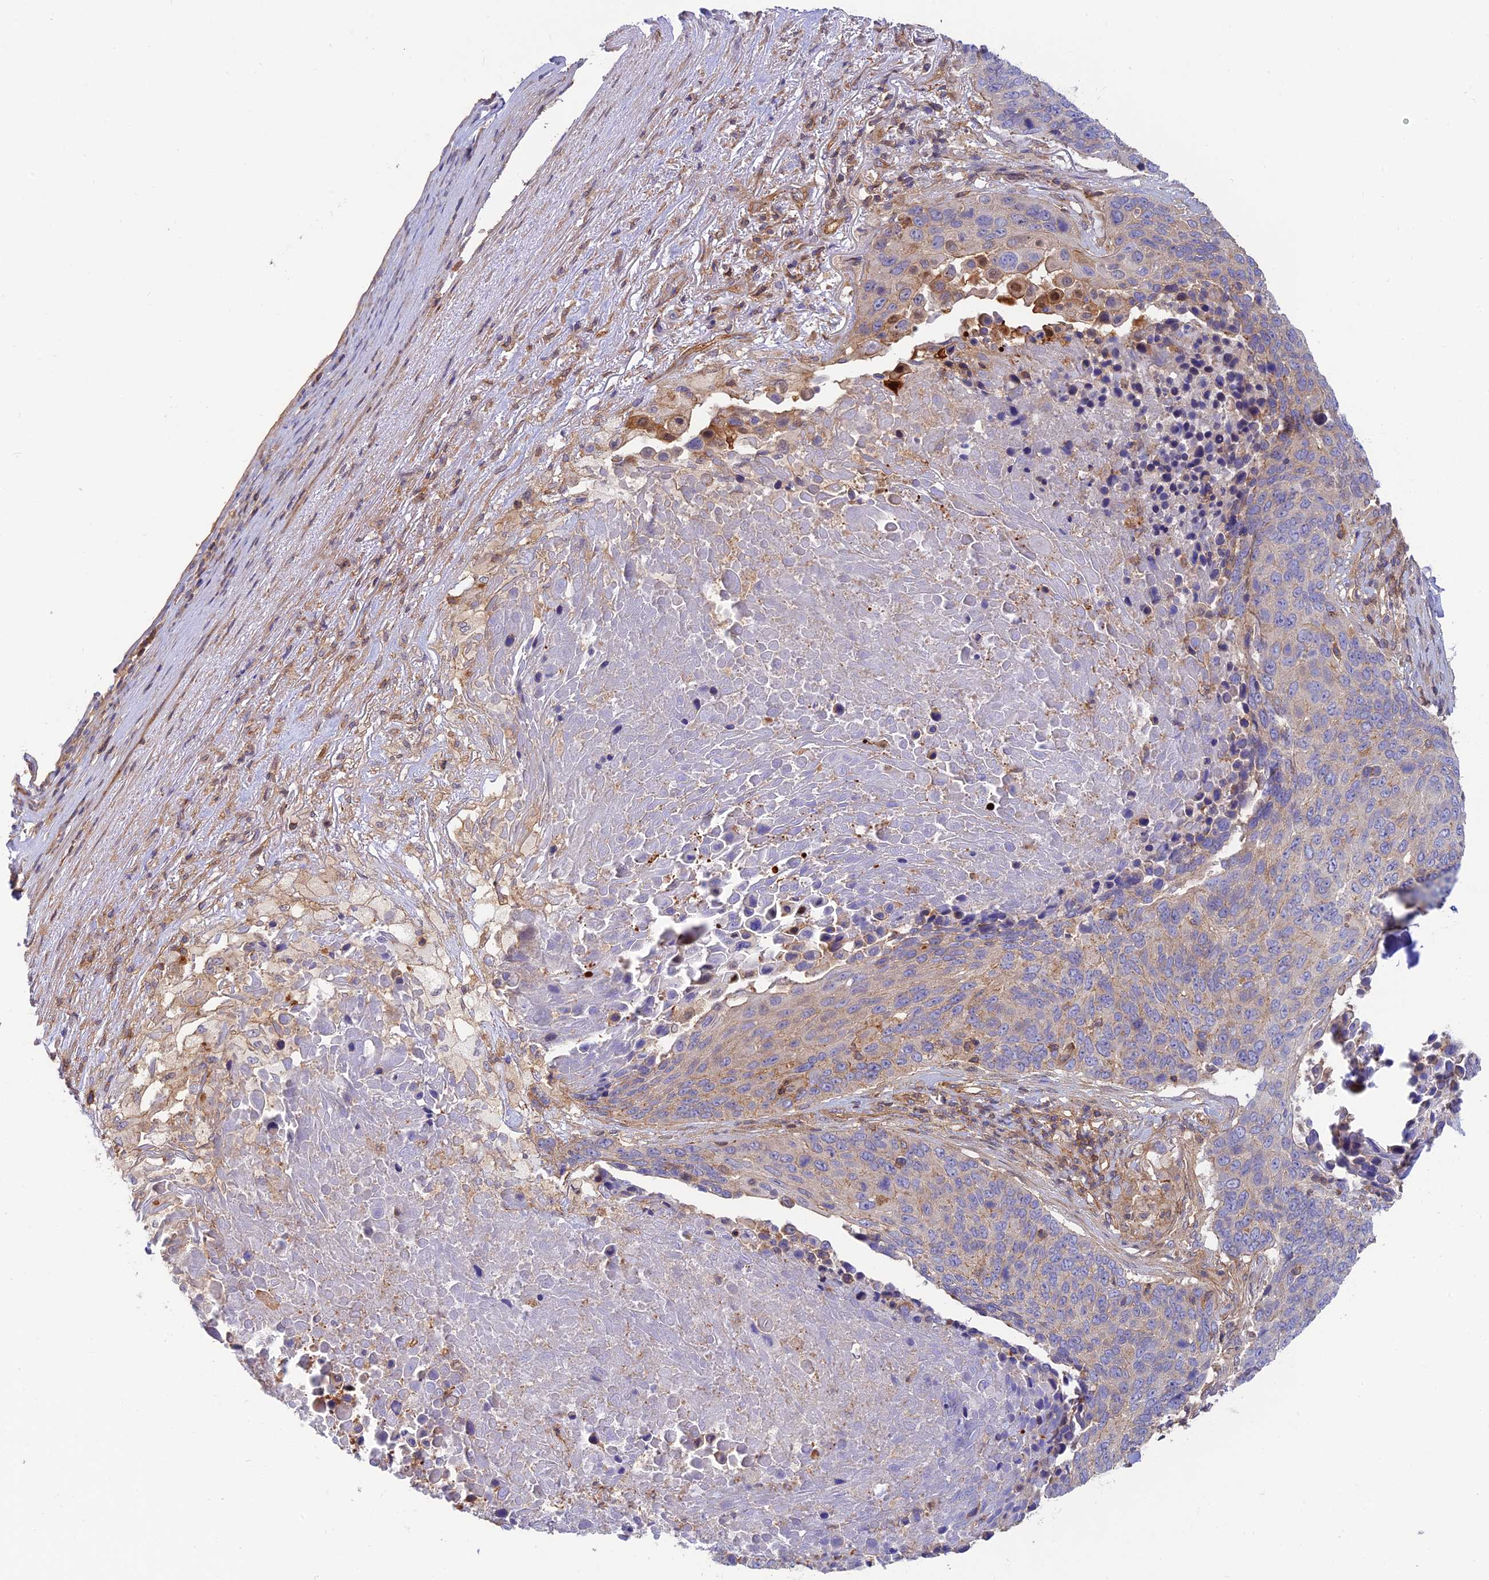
{"staining": {"intensity": "weak", "quantity": "<25%", "location": "cytoplasmic/membranous"}, "tissue": "lung cancer", "cell_type": "Tumor cells", "image_type": "cancer", "snomed": [{"axis": "morphology", "description": "Normal tissue, NOS"}, {"axis": "morphology", "description": "Squamous cell carcinoma, NOS"}, {"axis": "topography", "description": "Lymph node"}, {"axis": "topography", "description": "Lung"}], "caption": "Human lung cancer (squamous cell carcinoma) stained for a protein using IHC shows no staining in tumor cells.", "gene": "PPP1R12C", "patient": {"sex": "male", "age": 66}}